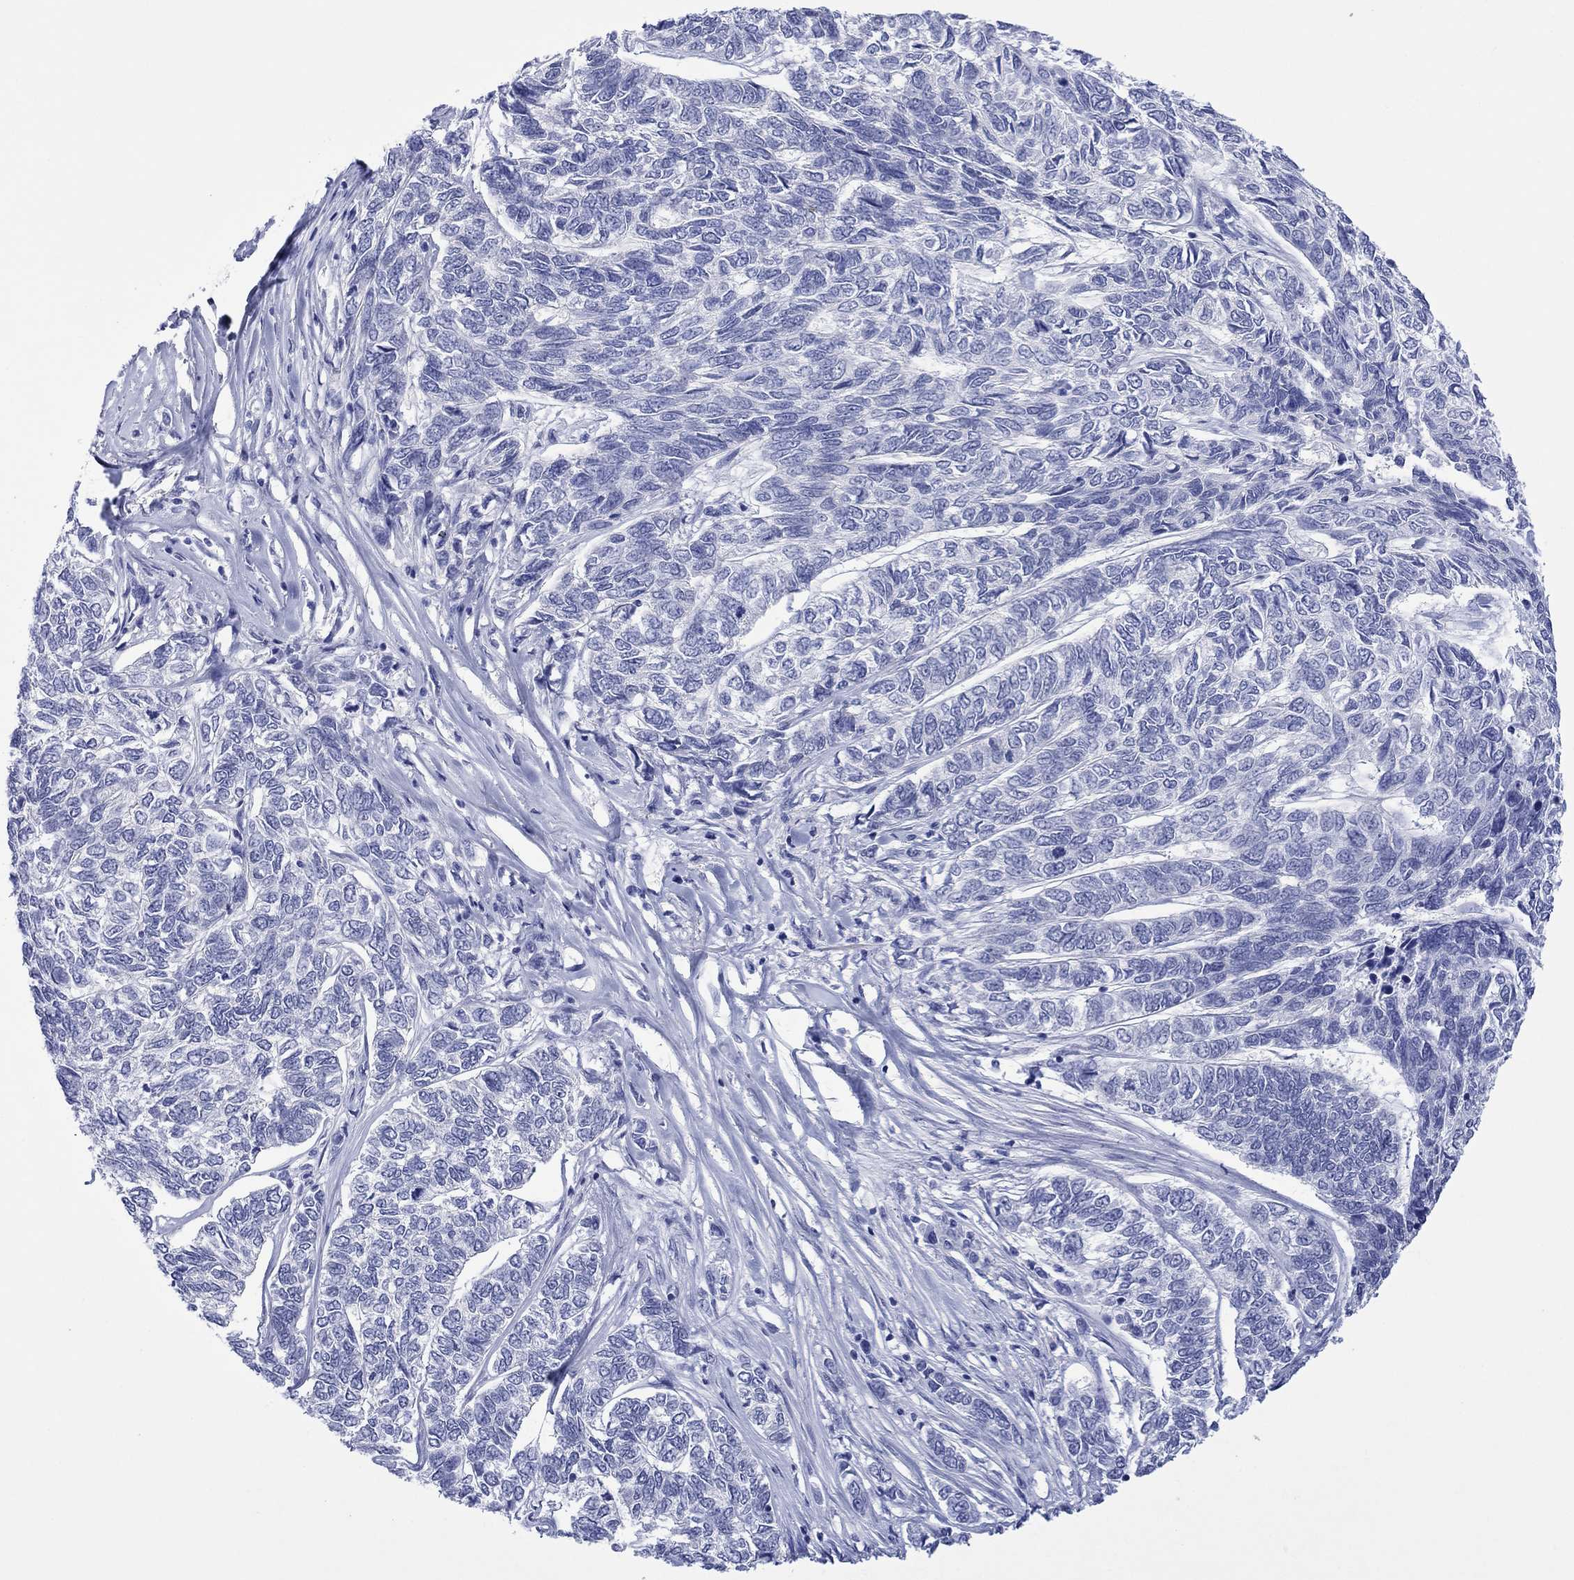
{"staining": {"intensity": "negative", "quantity": "none", "location": "none"}, "tissue": "skin cancer", "cell_type": "Tumor cells", "image_type": "cancer", "snomed": [{"axis": "morphology", "description": "Basal cell carcinoma"}, {"axis": "topography", "description": "Skin"}], "caption": "Immunohistochemical staining of basal cell carcinoma (skin) displays no significant positivity in tumor cells. Nuclei are stained in blue.", "gene": "MLANA", "patient": {"sex": "female", "age": 65}}